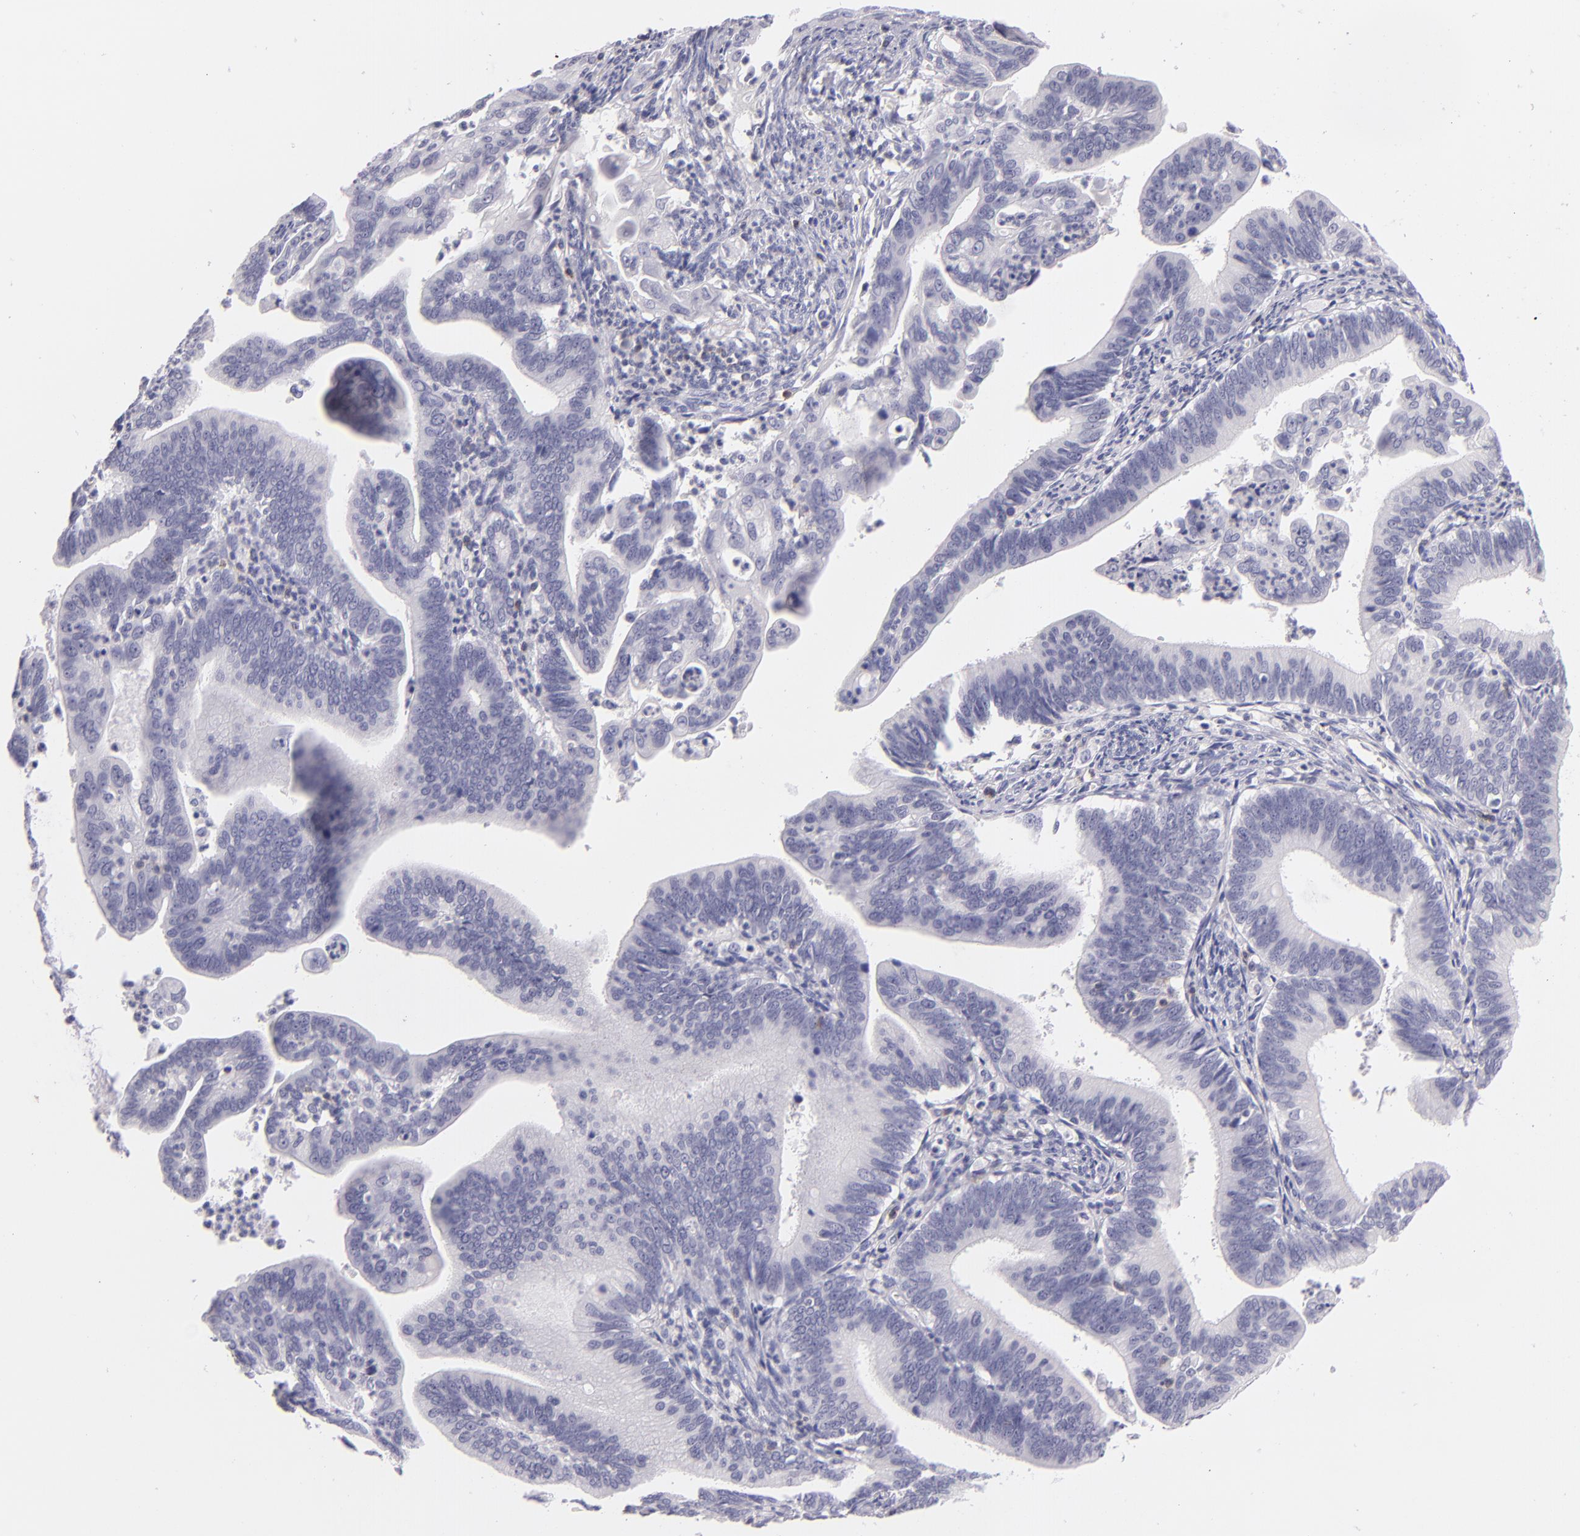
{"staining": {"intensity": "negative", "quantity": "none", "location": "none"}, "tissue": "cervical cancer", "cell_type": "Tumor cells", "image_type": "cancer", "snomed": [{"axis": "morphology", "description": "Adenocarcinoma, NOS"}, {"axis": "topography", "description": "Cervix"}], "caption": "Tumor cells show no significant staining in cervical cancer (adenocarcinoma).", "gene": "CD48", "patient": {"sex": "female", "age": 47}}